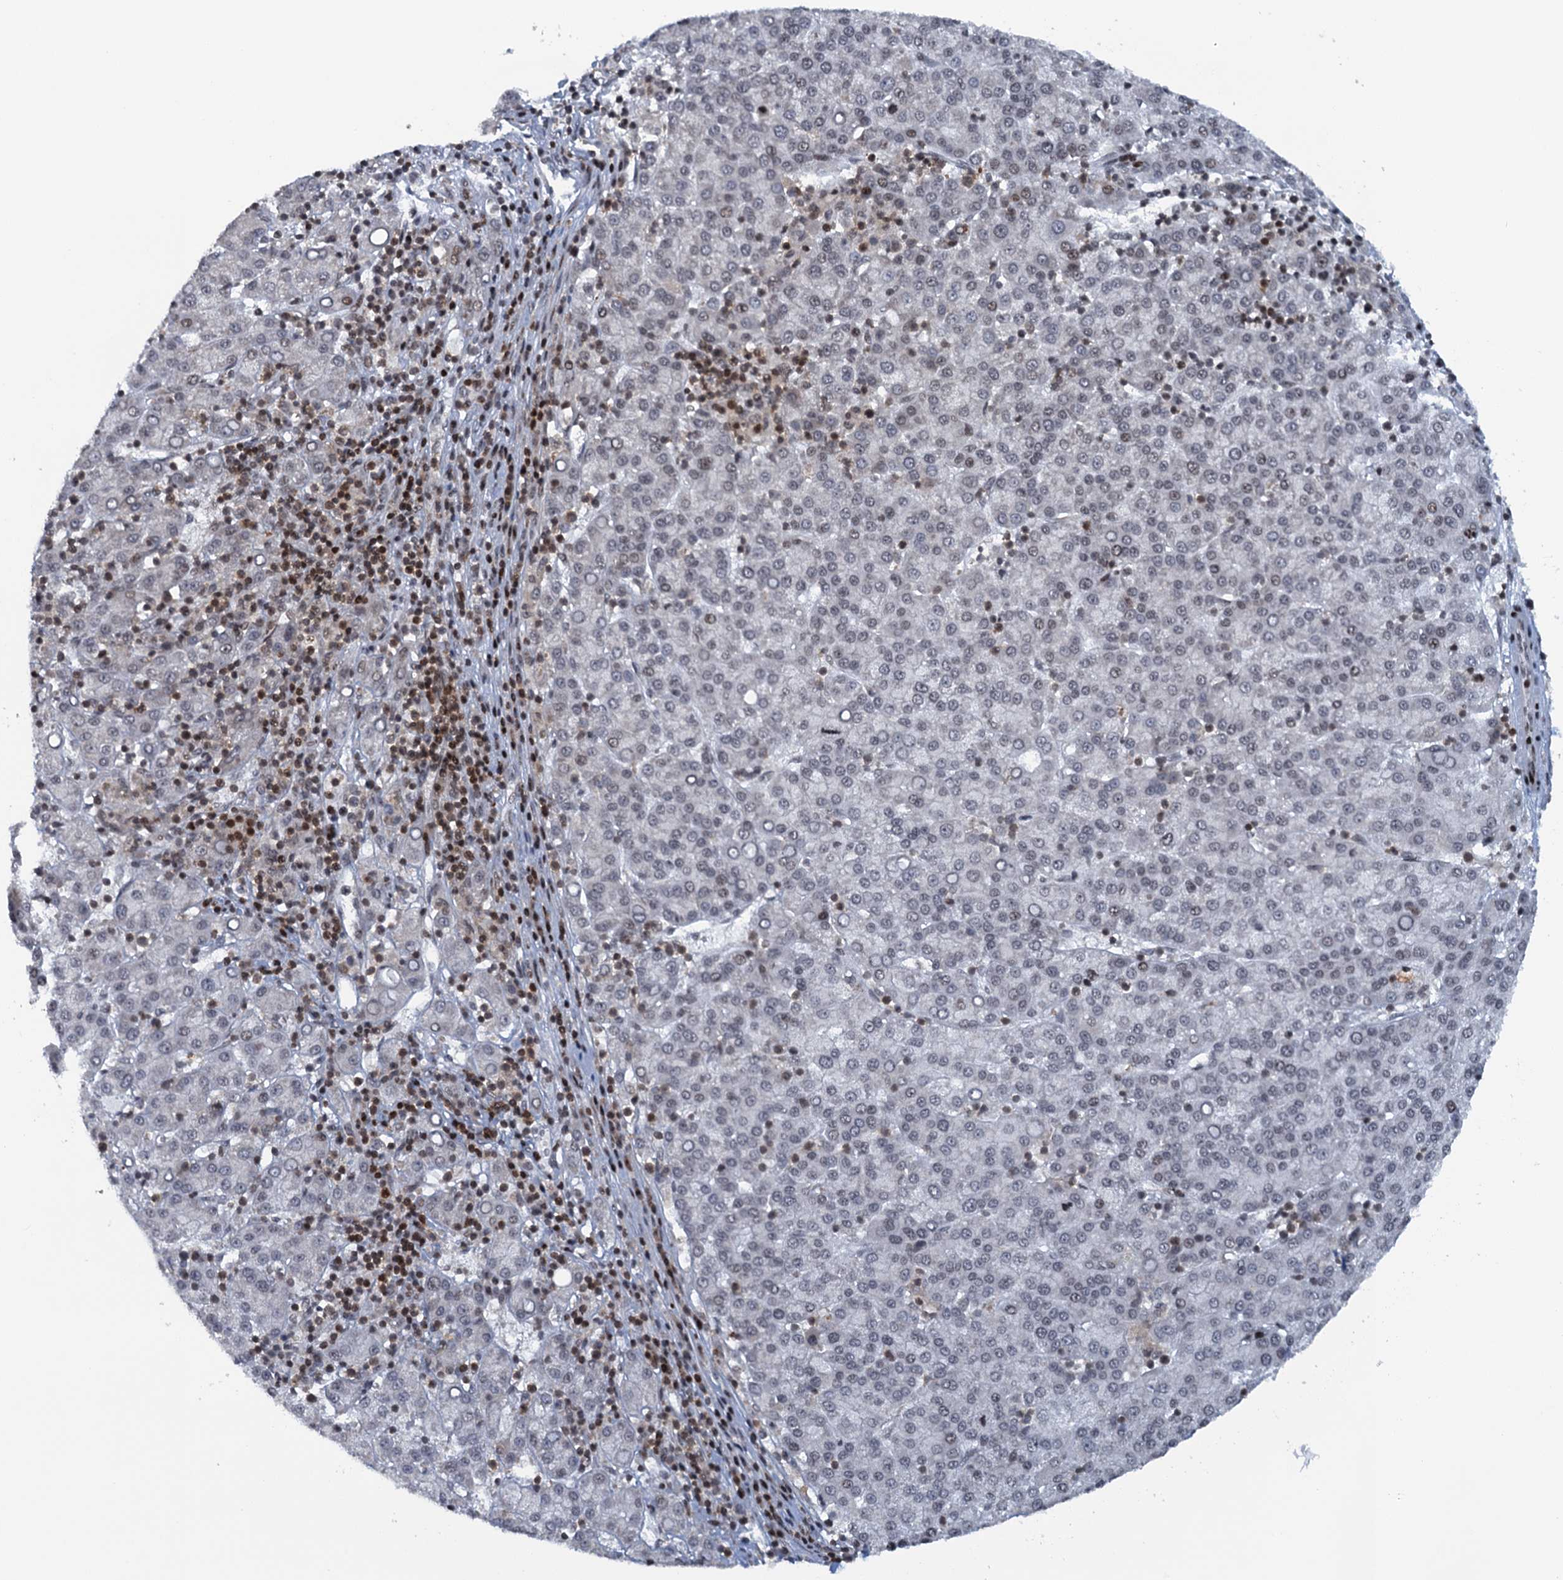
{"staining": {"intensity": "negative", "quantity": "none", "location": "none"}, "tissue": "liver cancer", "cell_type": "Tumor cells", "image_type": "cancer", "snomed": [{"axis": "morphology", "description": "Carcinoma, Hepatocellular, NOS"}, {"axis": "topography", "description": "Liver"}], "caption": "Human liver hepatocellular carcinoma stained for a protein using immunohistochemistry reveals no staining in tumor cells.", "gene": "FYB1", "patient": {"sex": "female", "age": 58}}